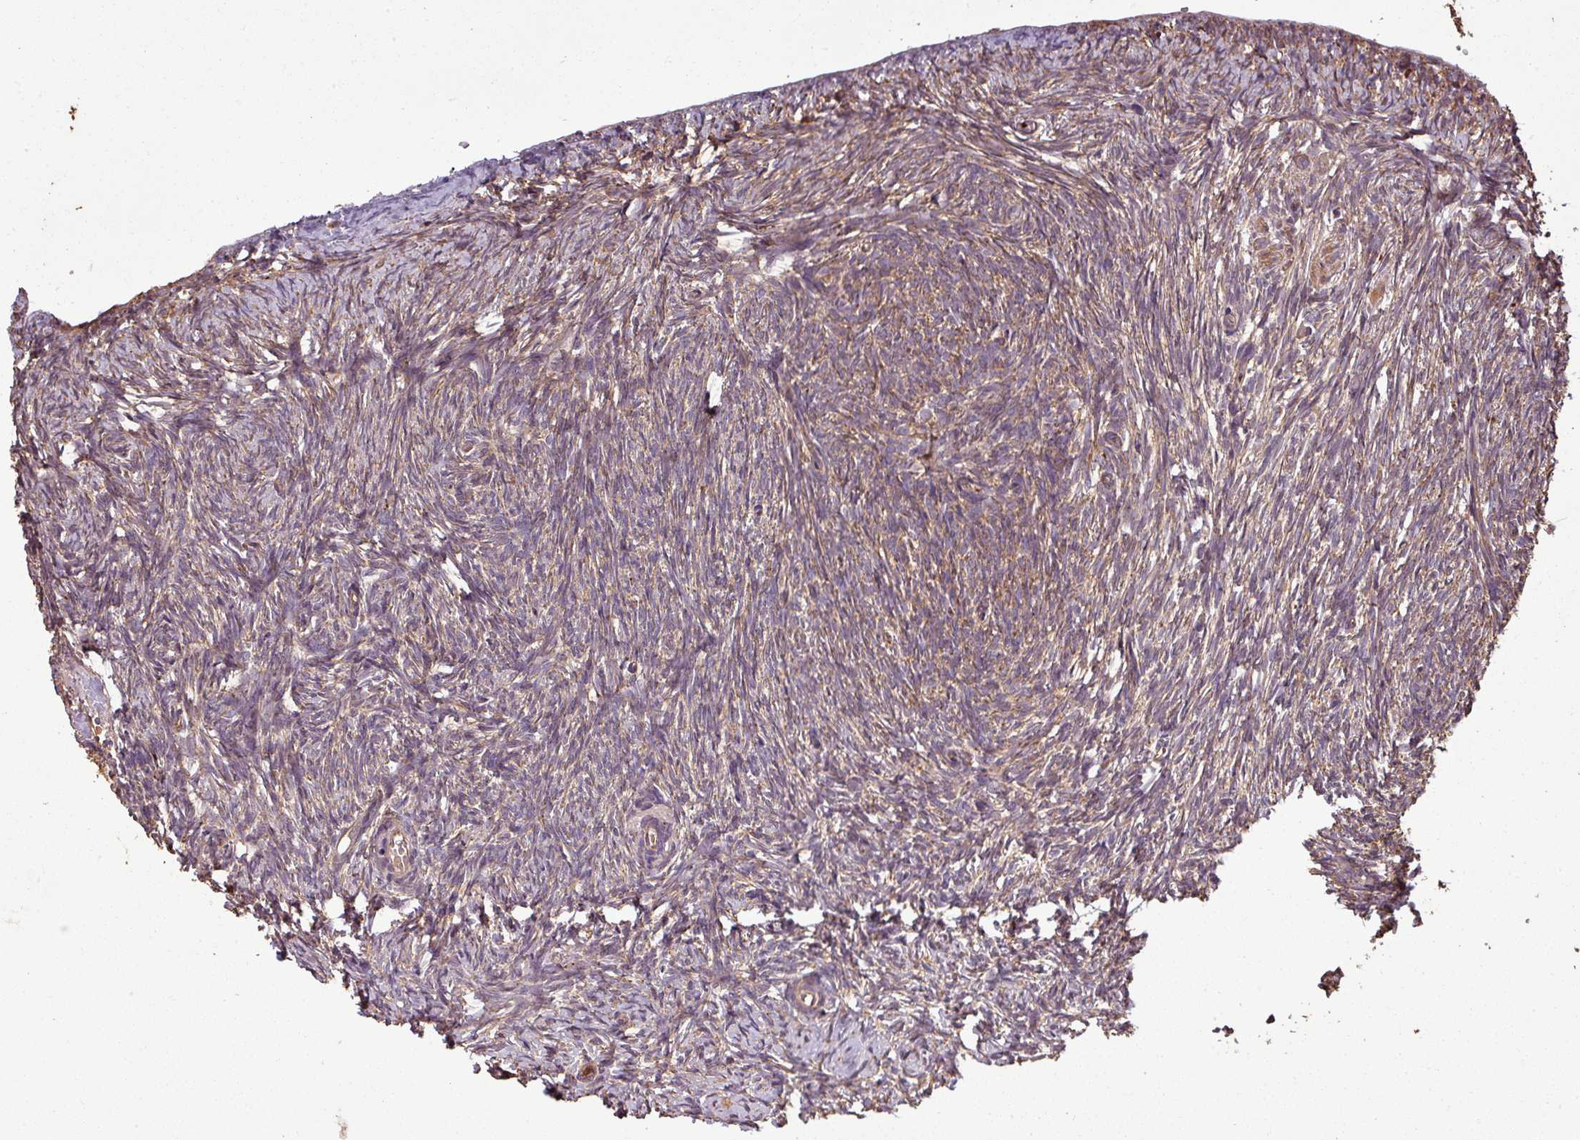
{"staining": {"intensity": "weak", "quantity": ">75%", "location": "cytoplasmic/membranous"}, "tissue": "ovary", "cell_type": "Ovarian stroma cells", "image_type": "normal", "snomed": [{"axis": "morphology", "description": "Normal tissue, NOS"}, {"axis": "topography", "description": "Ovary"}], "caption": "Protein analysis of unremarkable ovary displays weak cytoplasmic/membranous staining in about >75% of ovarian stroma cells.", "gene": "PLEKHM1", "patient": {"sex": "female", "age": 51}}